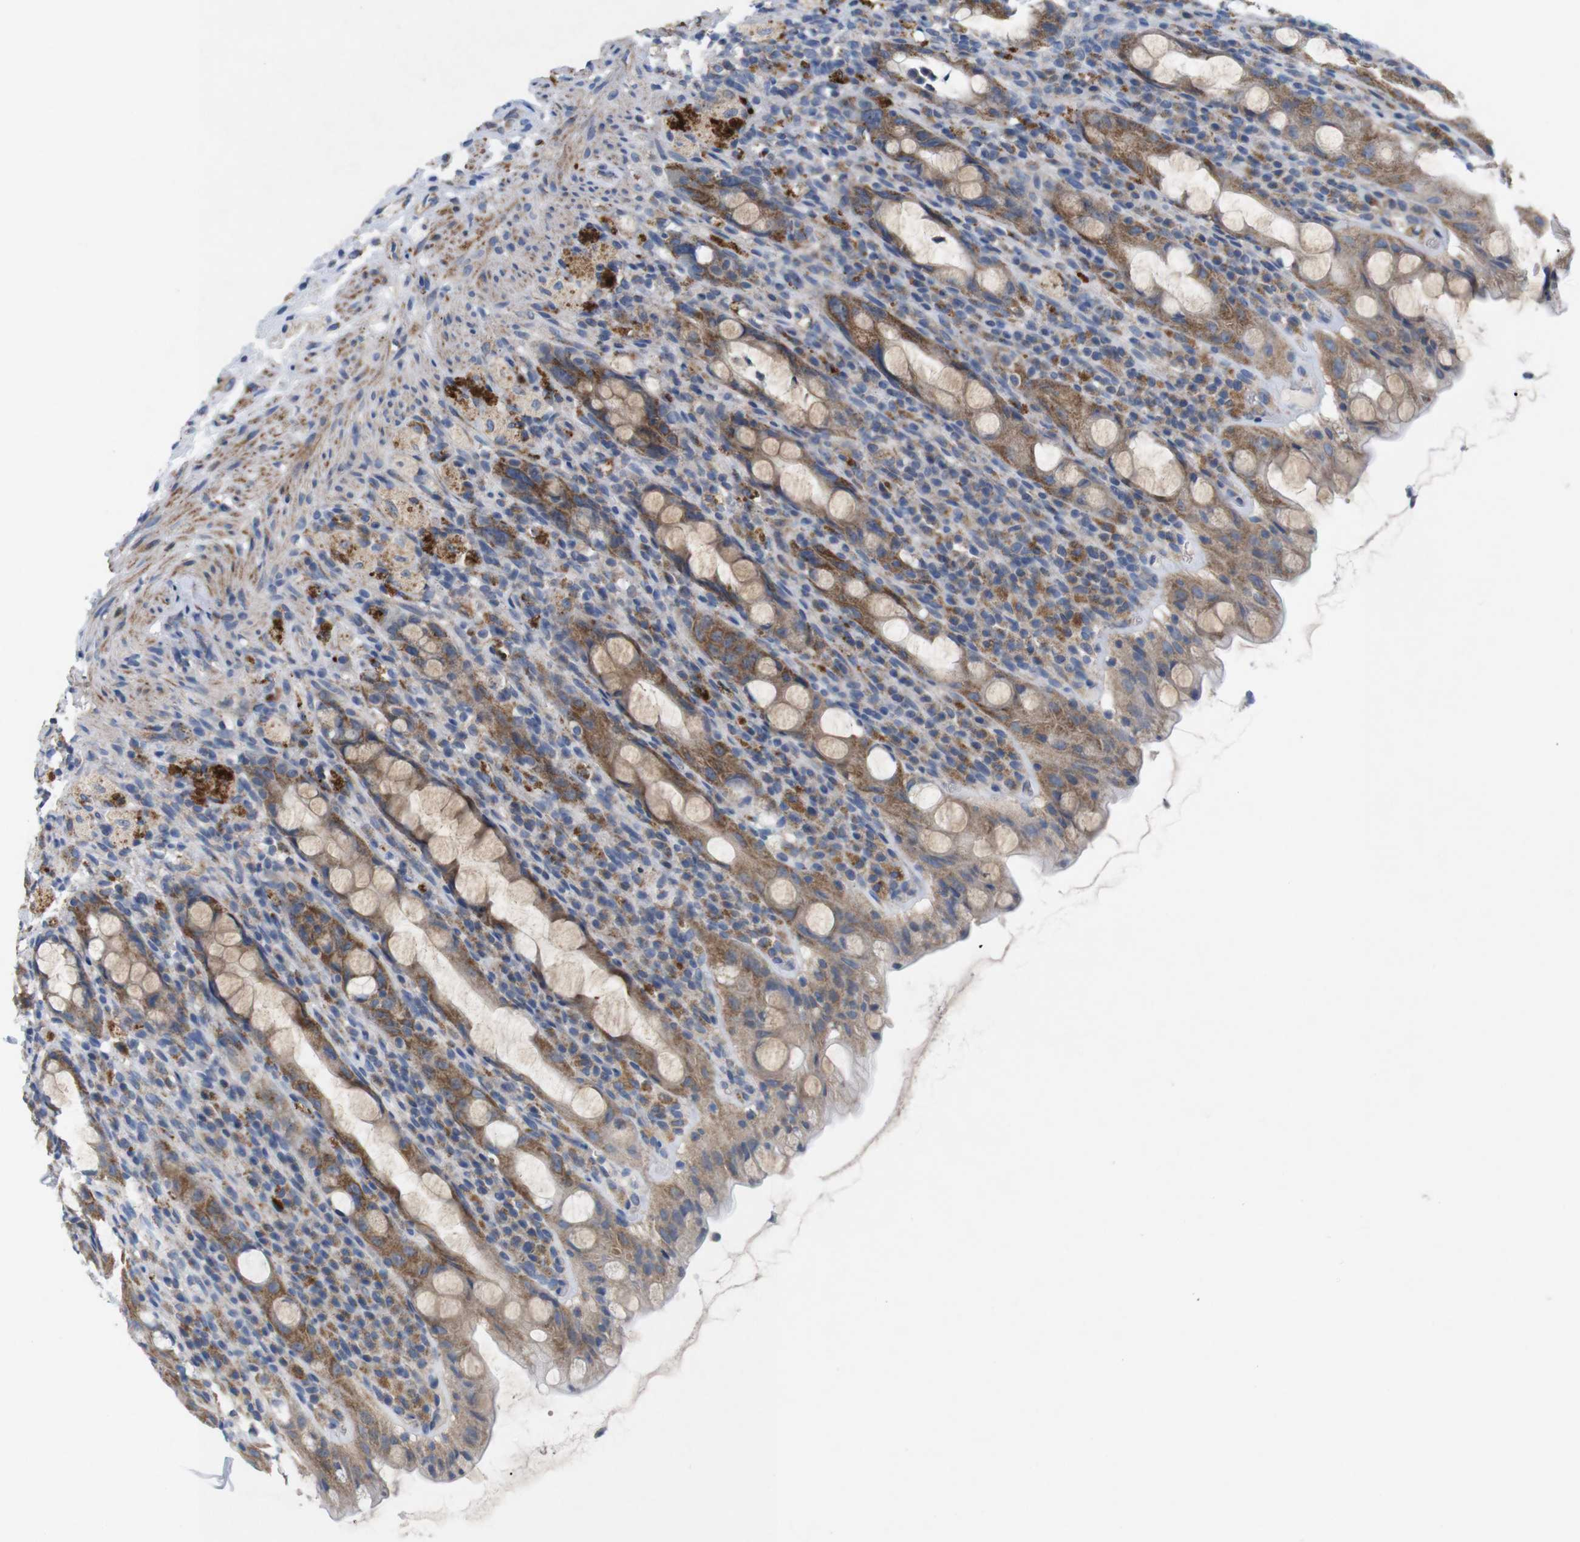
{"staining": {"intensity": "moderate", "quantity": ">75%", "location": "cytoplasmic/membranous"}, "tissue": "rectum", "cell_type": "Glandular cells", "image_type": "normal", "snomed": [{"axis": "morphology", "description": "Normal tissue, NOS"}, {"axis": "topography", "description": "Rectum"}], "caption": "The immunohistochemical stain highlights moderate cytoplasmic/membranous staining in glandular cells of normal rectum. The staining was performed using DAB to visualize the protein expression in brown, while the nuclei were stained in blue with hematoxylin (Magnification: 20x).", "gene": "F2RL1", "patient": {"sex": "male", "age": 44}}